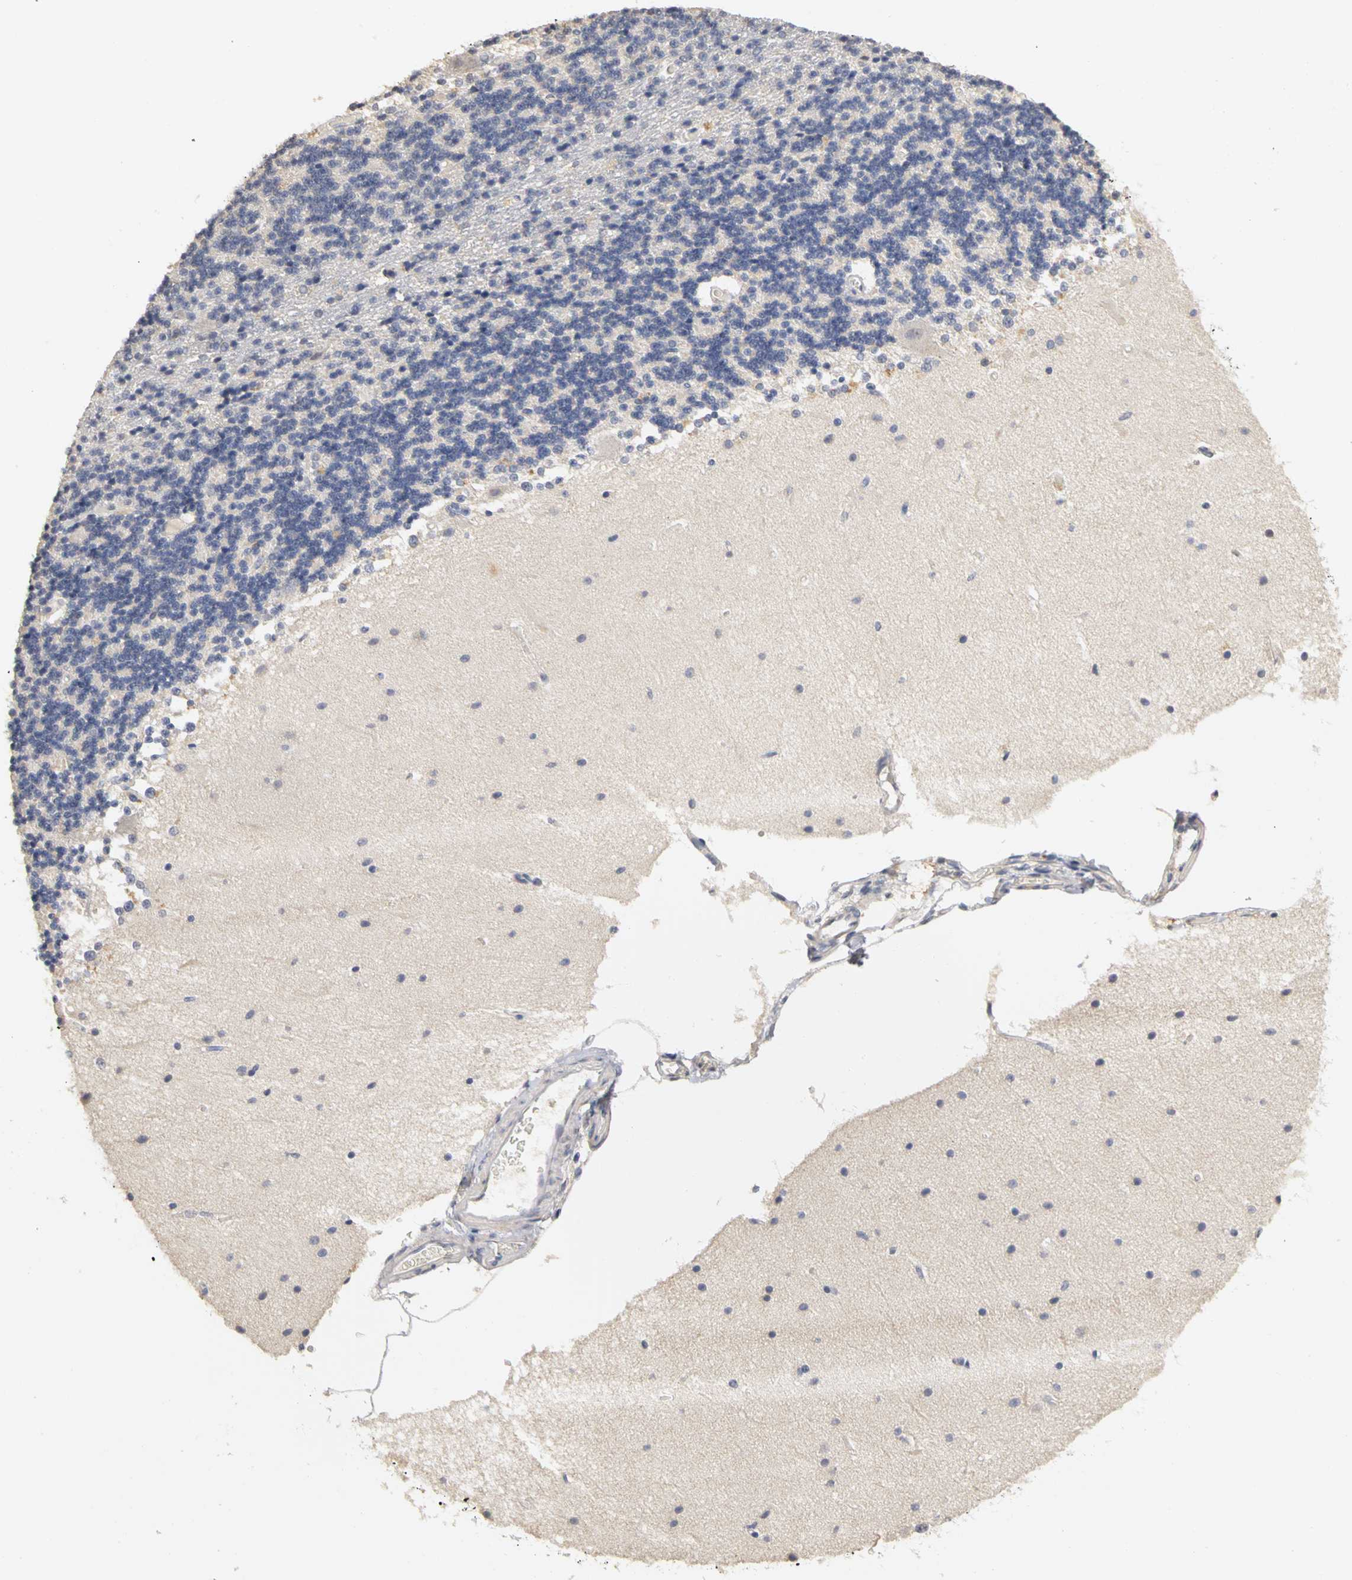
{"staining": {"intensity": "negative", "quantity": "none", "location": "none"}, "tissue": "cerebellum", "cell_type": "Cells in granular layer", "image_type": "normal", "snomed": [{"axis": "morphology", "description": "Normal tissue, NOS"}, {"axis": "topography", "description": "Cerebellum"}], "caption": "Immunohistochemistry (IHC) of normal human cerebellum displays no positivity in cells in granular layer. (Stains: DAB IHC with hematoxylin counter stain, Microscopy: brightfield microscopy at high magnification).", "gene": "PGR", "patient": {"sex": "female", "age": 54}}